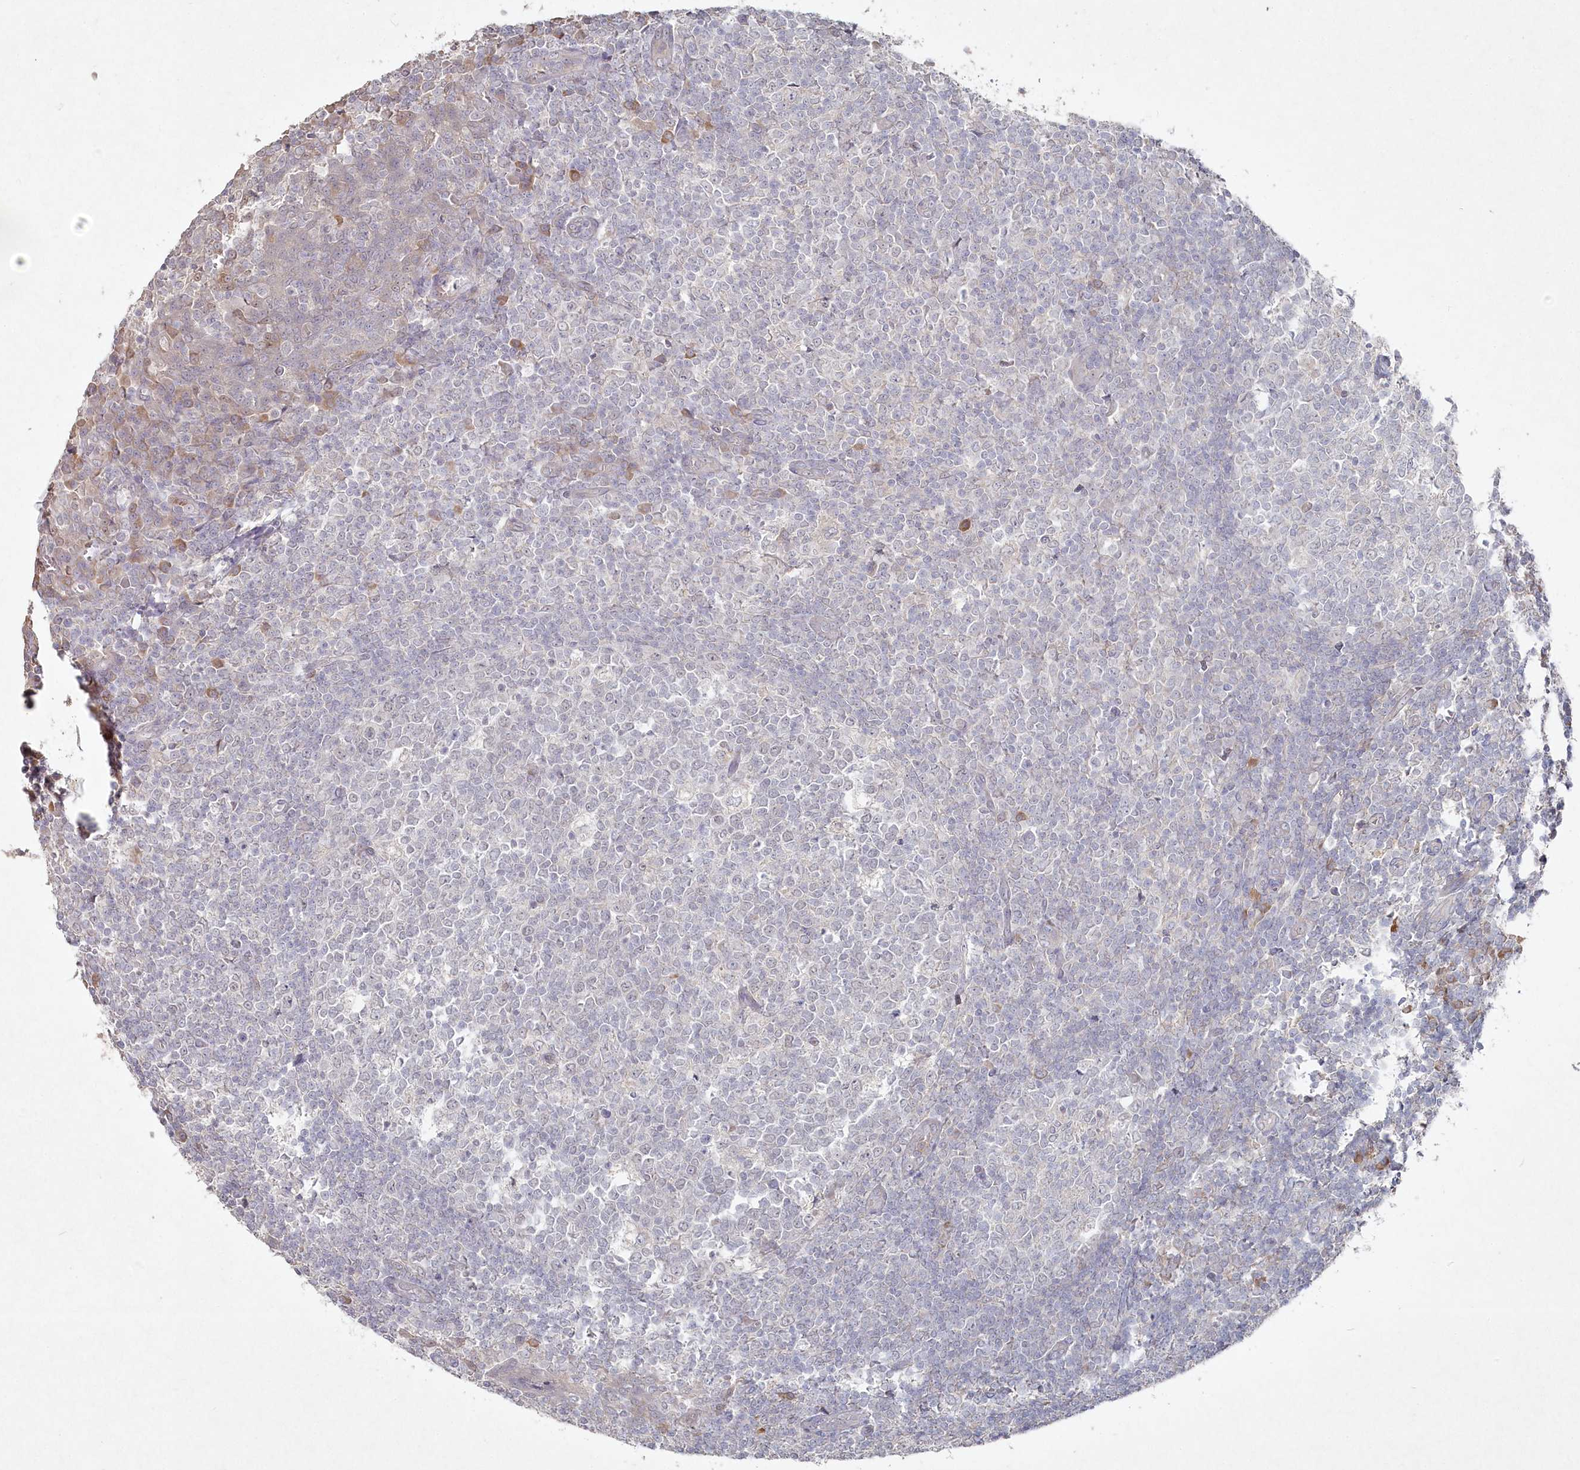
{"staining": {"intensity": "negative", "quantity": "none", "location": "none"}, "tissue": "tonsil", "cell_type": "Germinal center cells", "image_type": "normal", "snomed": [{"axis": "morphology", "description": "Normal tissue, NOS"}, {"axis": "topography", "description": "Tonsil"}], "caption": "An IHC histopathology image of benign tonsil is shown. There is no staining in germinal center cells of tonsil. (DAB (3,3'-diaminobenzidine) immunohistochemistry with hematoxylin counter stain).", "gene": "TGFBRAP1", "patient": {"sex": "female", "age": 19}}